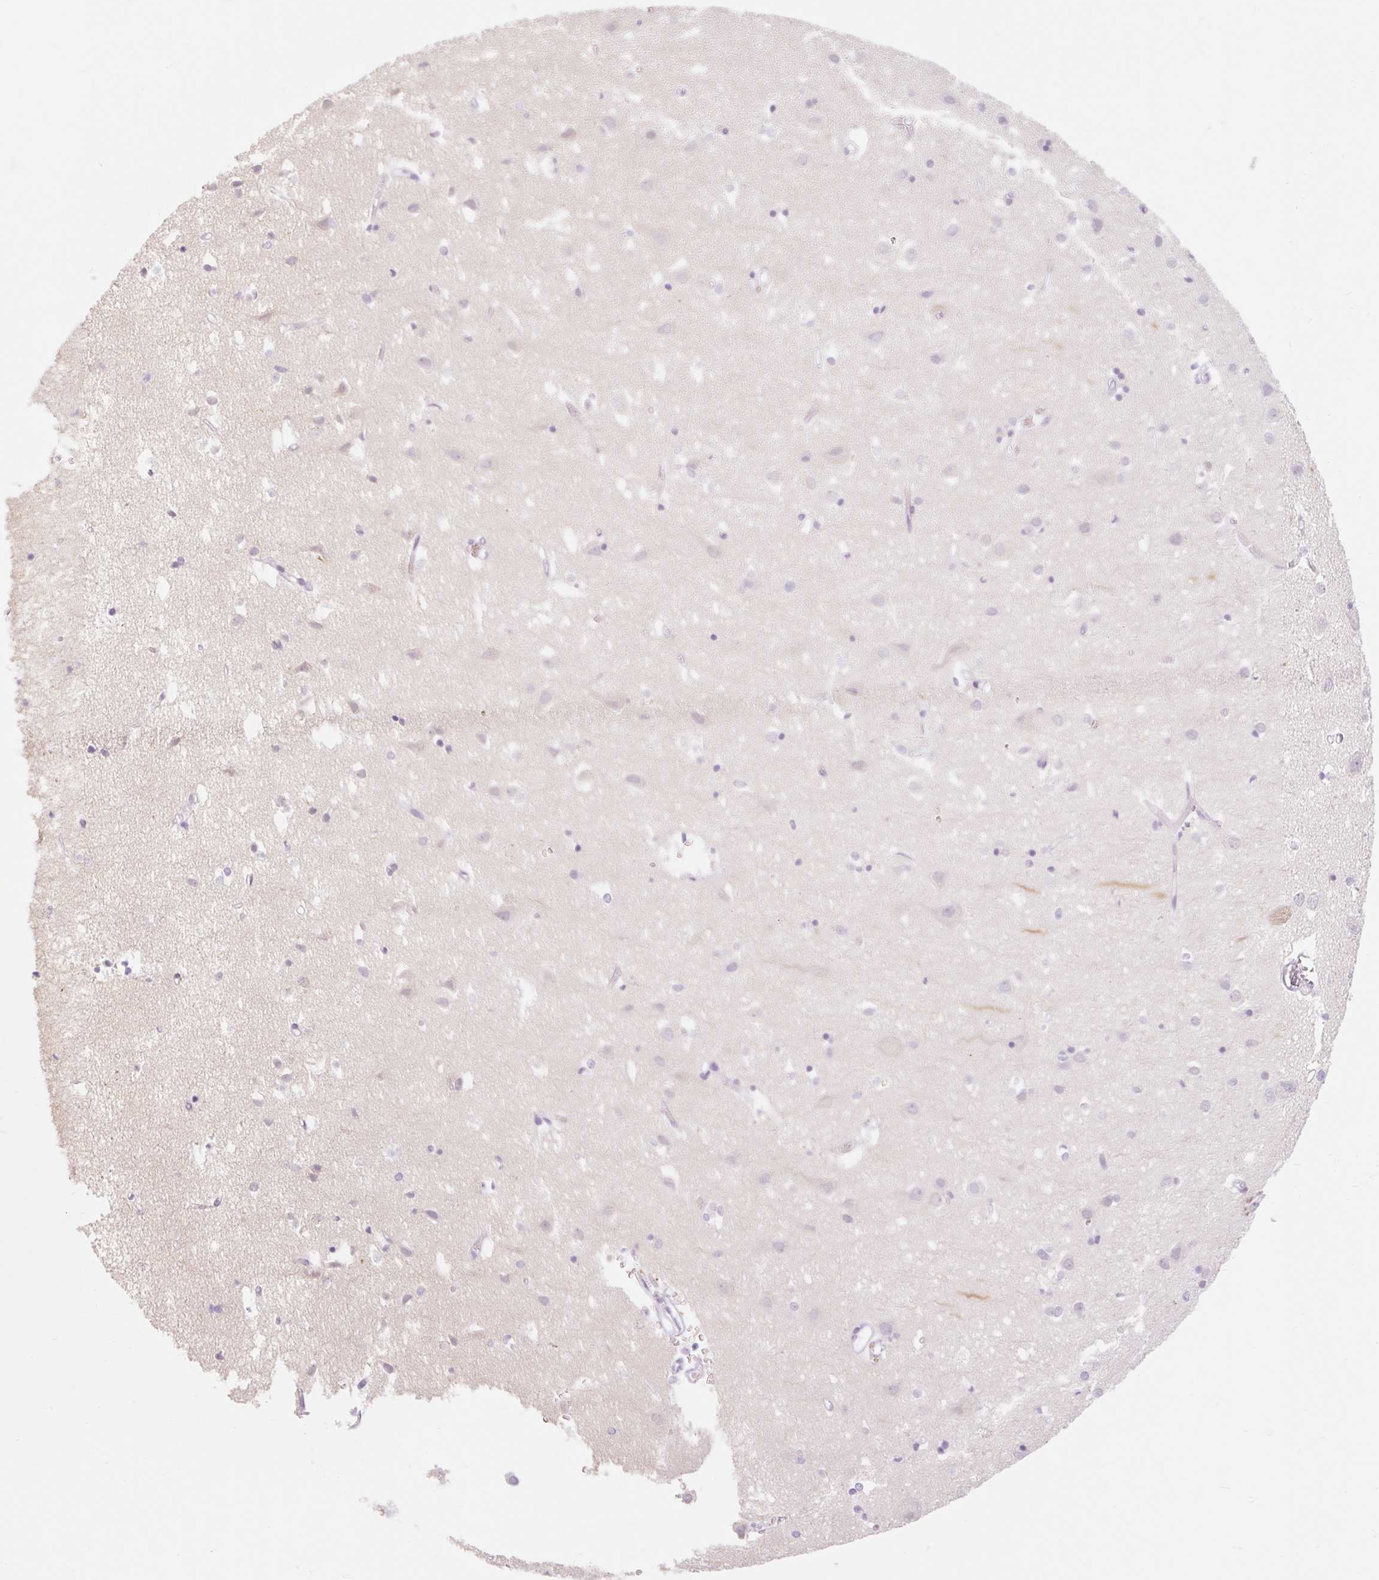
{"staining": {"intensity": "negative", "quantity": "none", "location": "none"}, "tissue": "cerebral cortex", "cell_type": "Endothelial cells", "image_type": "normal", "snomed": [{"axis": "morphology", "description": "Normal tissue, NOS"}, {"axis": "topography", "description": "Cerebral cortex"}], "caption": "DAB immunohistochemical staining of benign human cerebral cortex demonstrates no significant expression in endothelial cells.", "gene": "TAF1L", "patient": {"sex": "male", "age": 70}}